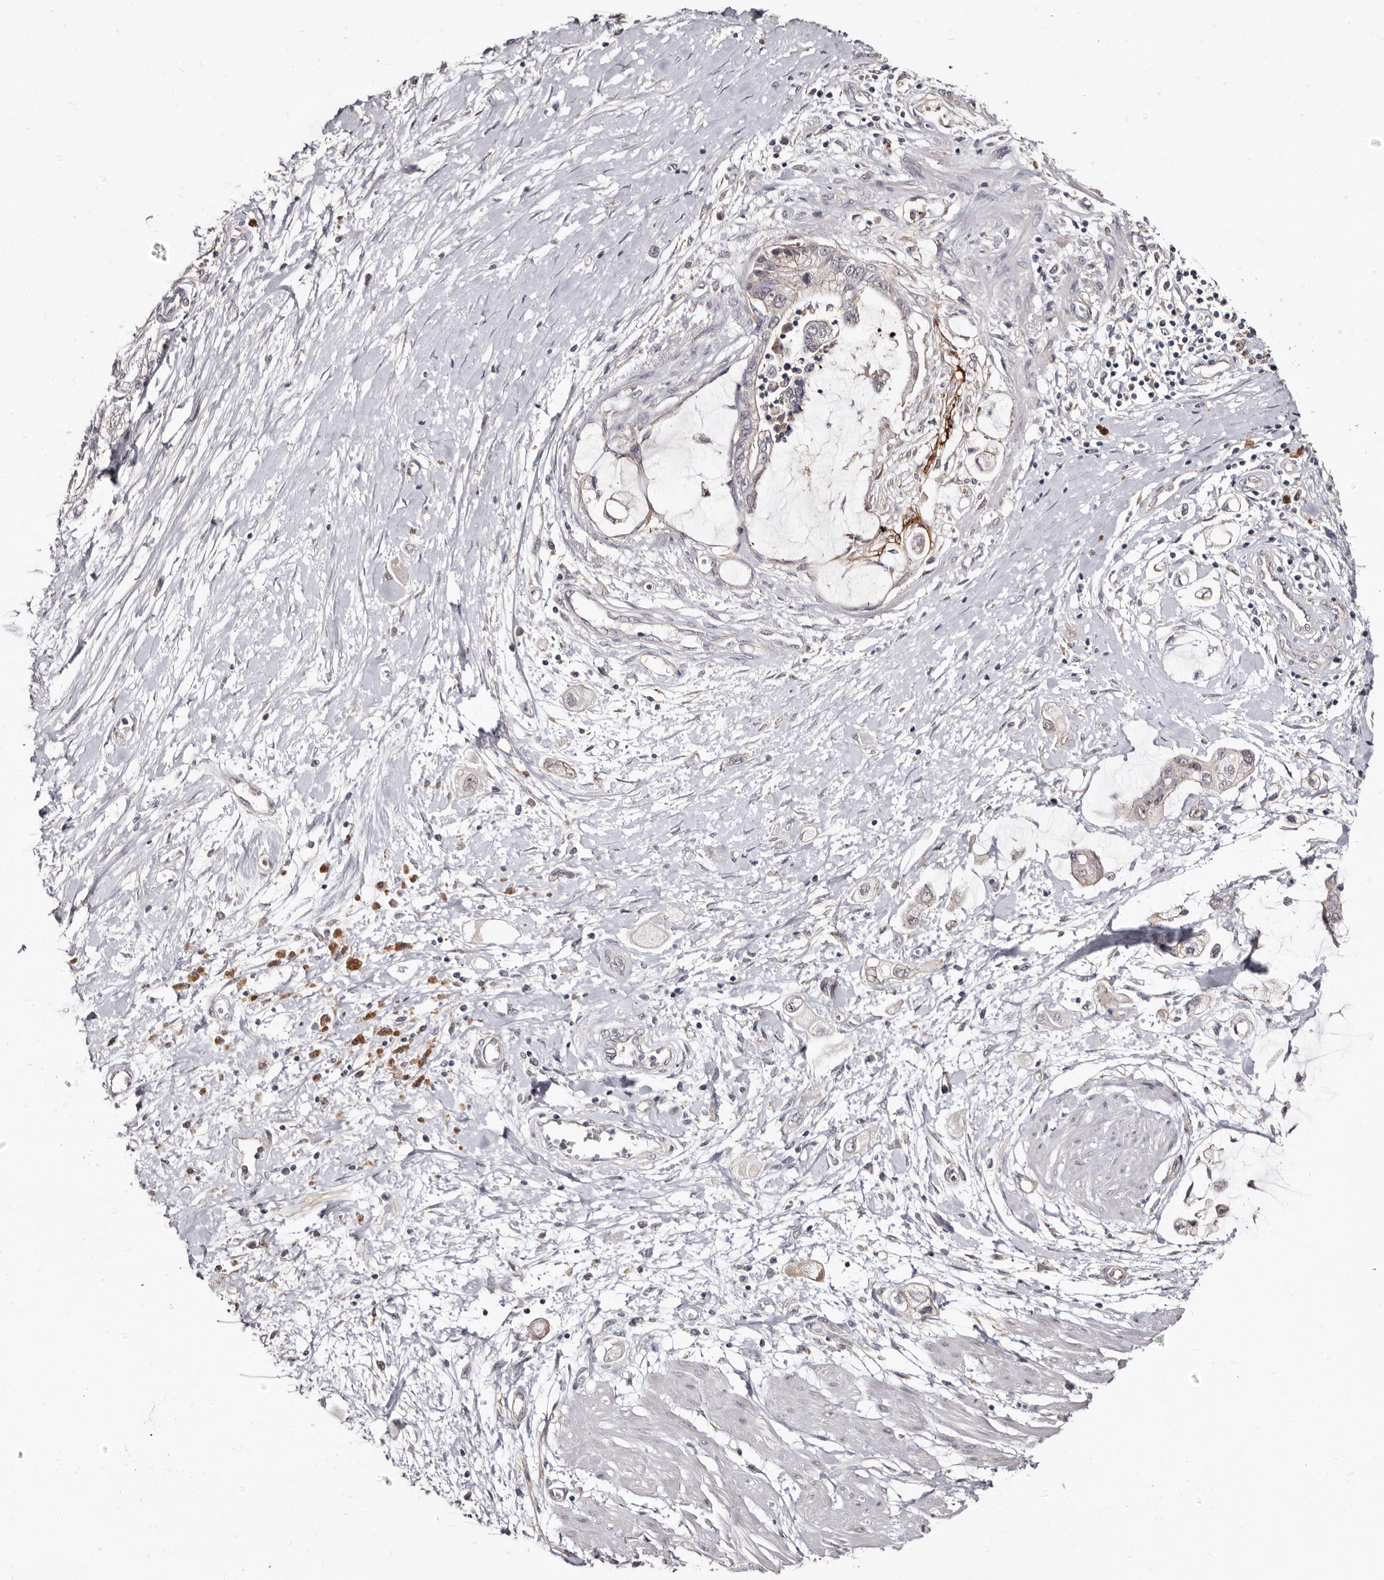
{"staining": {"intensity": "negative", "quantity": "none", "location": "none"}, "tissue": "pancreatic cancer", "cell_type": "Tumor cells", "image_type": "cancer", "snomed": [{"axis": "morphology", "description": "Adenocarcinoma, NOS"}, {"axis": "topography", "description": "Pancreas"}], "caption": "Pancreatic cancer stained for a protein using immunohistochemistry displays no staining tumor cells.", "gene": "PTAFR", "patient": {"sex": "male", "age": 59}}